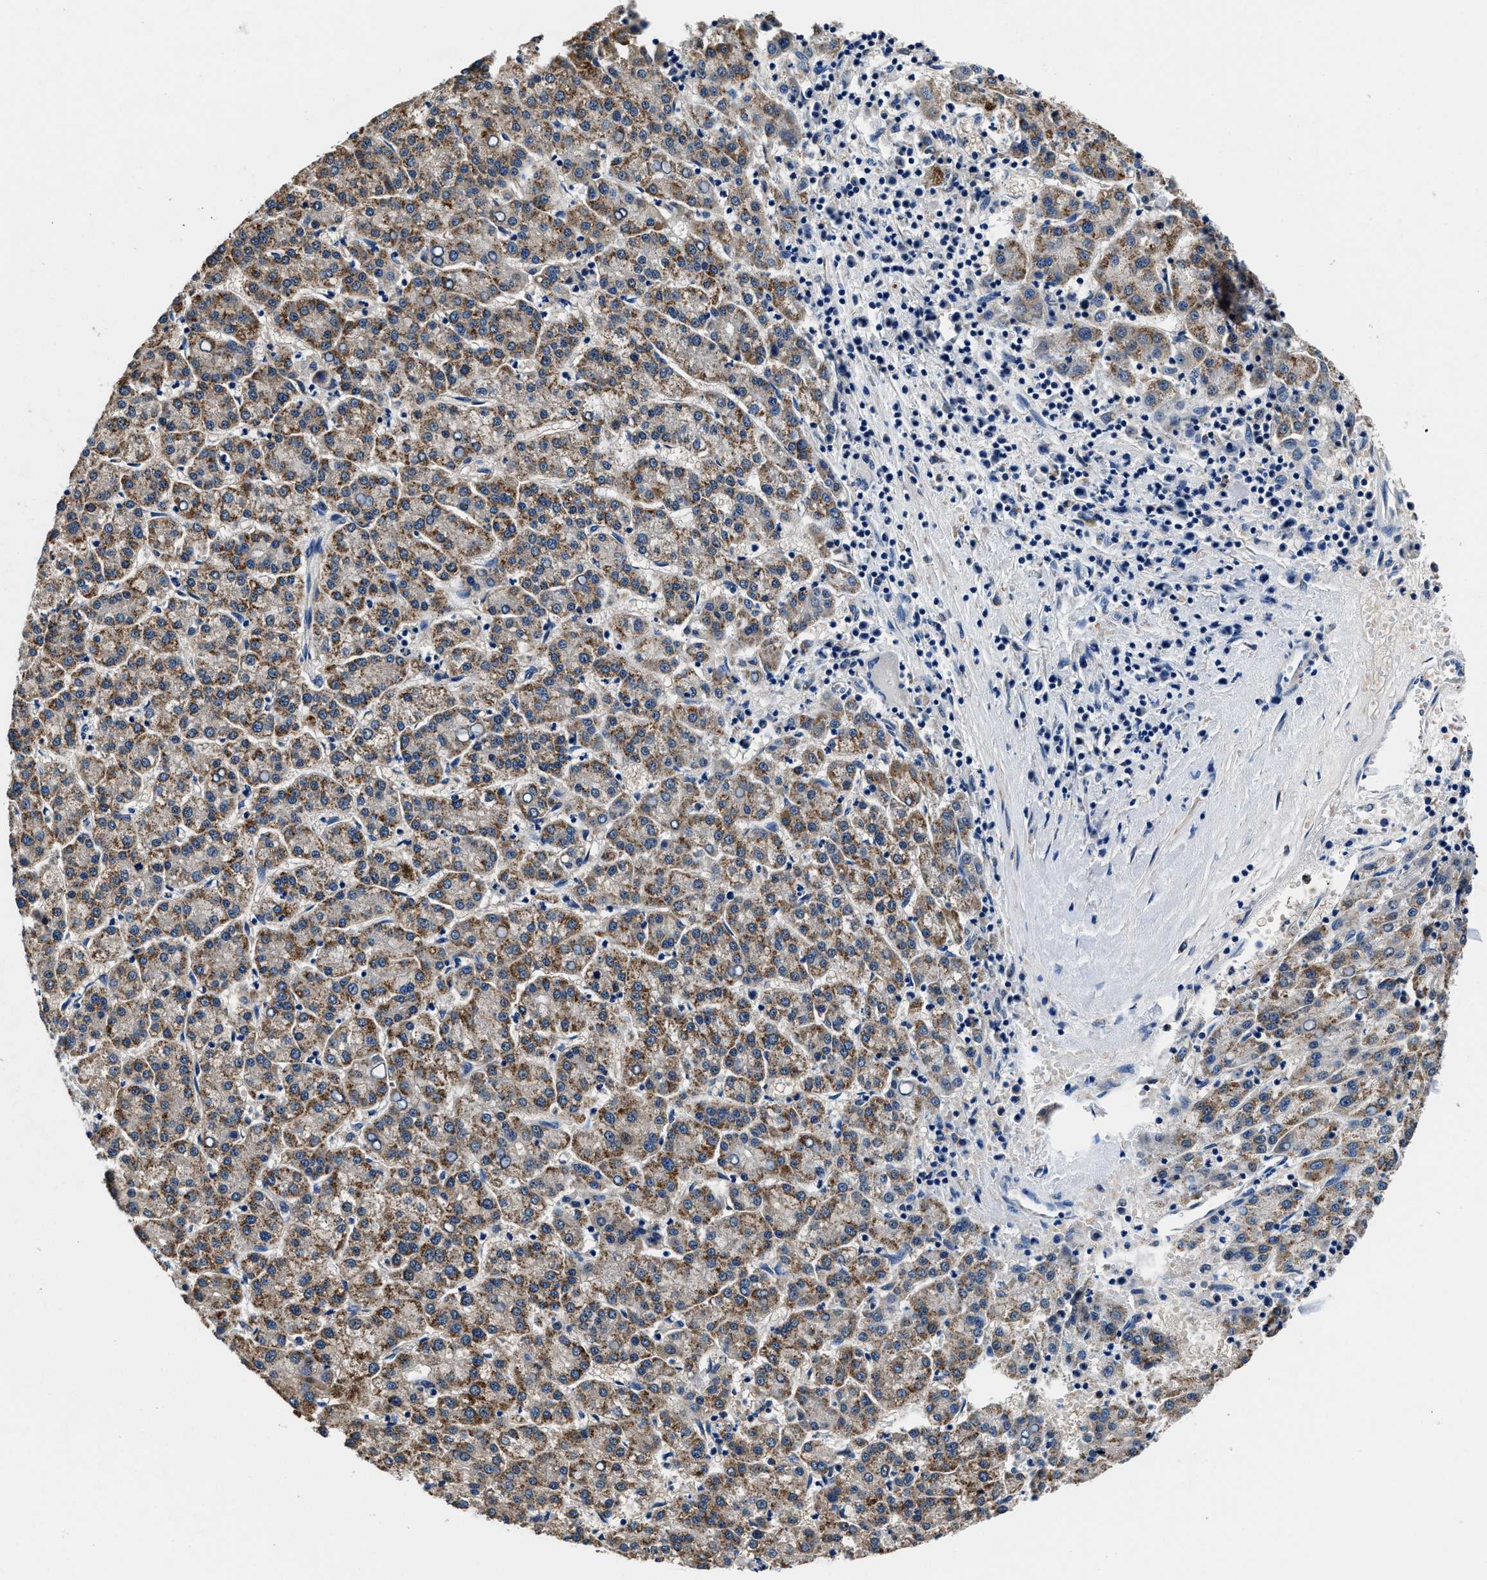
{"staining": {"intensity": "moderate", "quantity": ">75%", "location": "cytoplasmic/membranous"}, "tissue": "liver cancer", "cell_type": "Tumor cells", "image_type": "cancer", "snomed": [{"axis": "morphology", "description": "Carcinoma, Hepatocellular, NOS"}, {"axis": "topography", "description": "Liver"}], "caption": "Immunohistochemistry micrograph of hepatocellular carcinoma (liver) stained for a protein (brown), which exhibits medium levels of moderate cytoplasmic/membranous expression in approximately >75% of tumor cells.", "gene": "NEU1", "patient": {"sex": "female", "age": 58}}